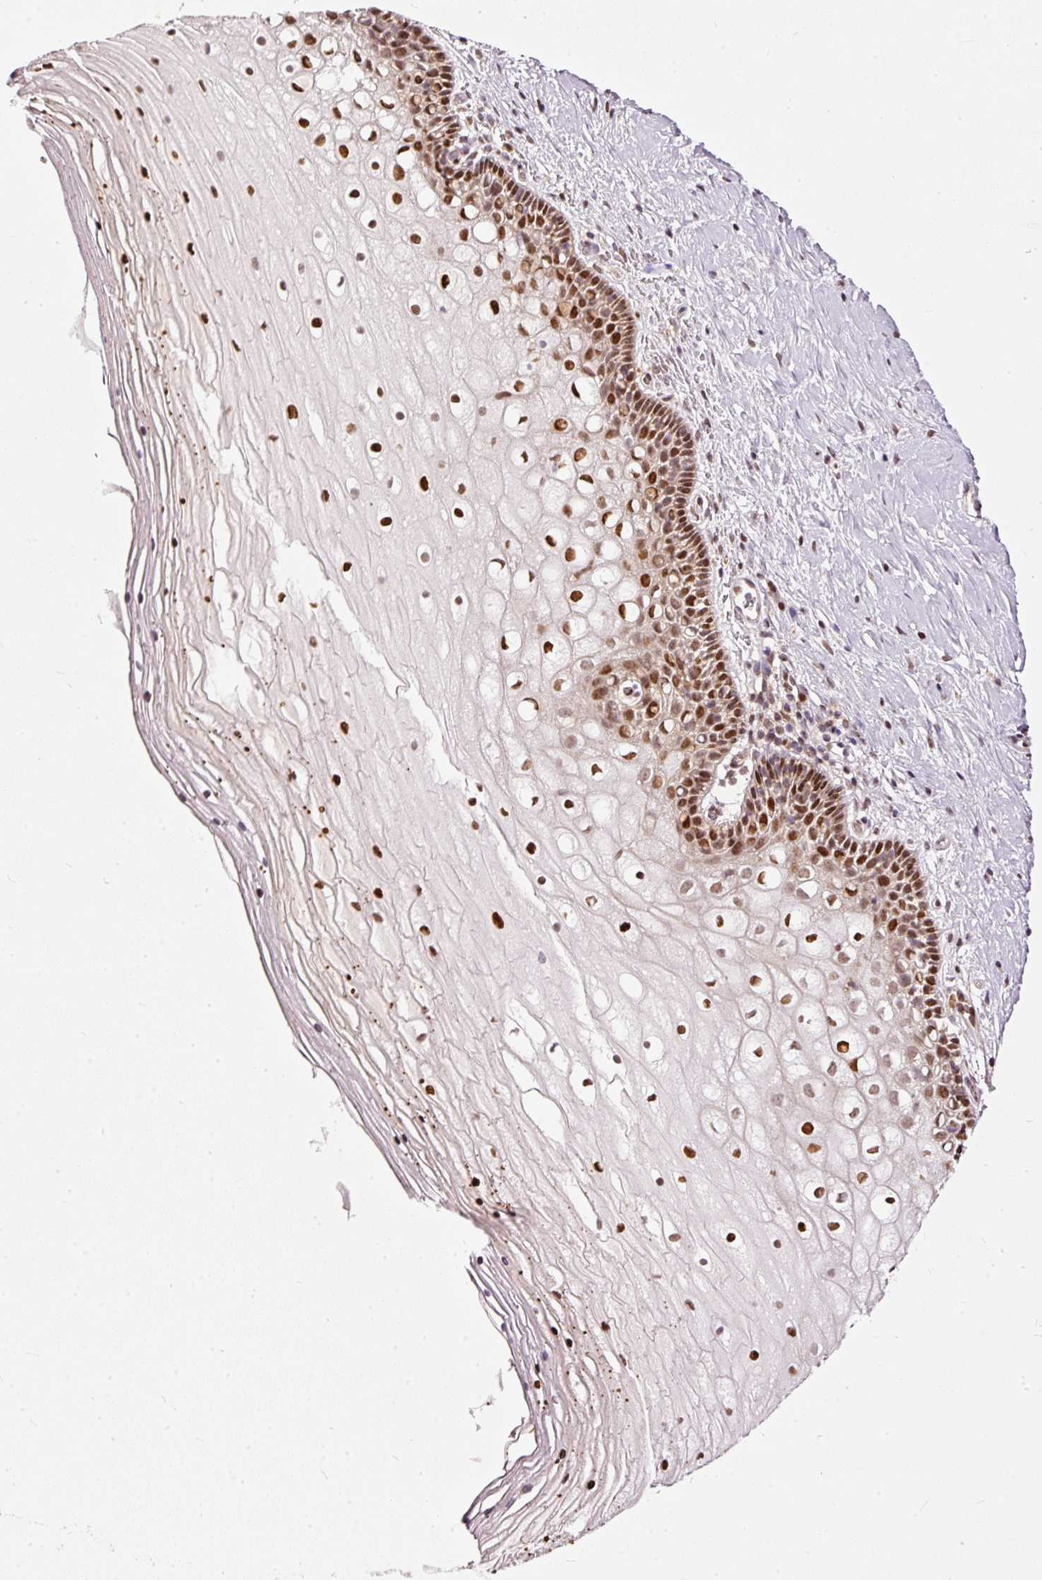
{"staining": {"intensity": "strong", "quantity": ">75%", "location": "nuclear"}, "tissue": "cervix", "cell_type": "Glandular cells", "image_type": "normal", "snomed": [{"axis": "morphology", "description": "Normal tissue, NOS"}, {"axis": "topography", "description": "Cervix"}], "caption": "Immunohistochemical staining of normal cervix exhibits strong nuclear protein positivity in approximately >75% of glandular cells. (brown staining indicates protein expression, while blue staining denotes nuclei).", "gene": "ZNF778", "patient": {"sex": "female", "age": 36}}